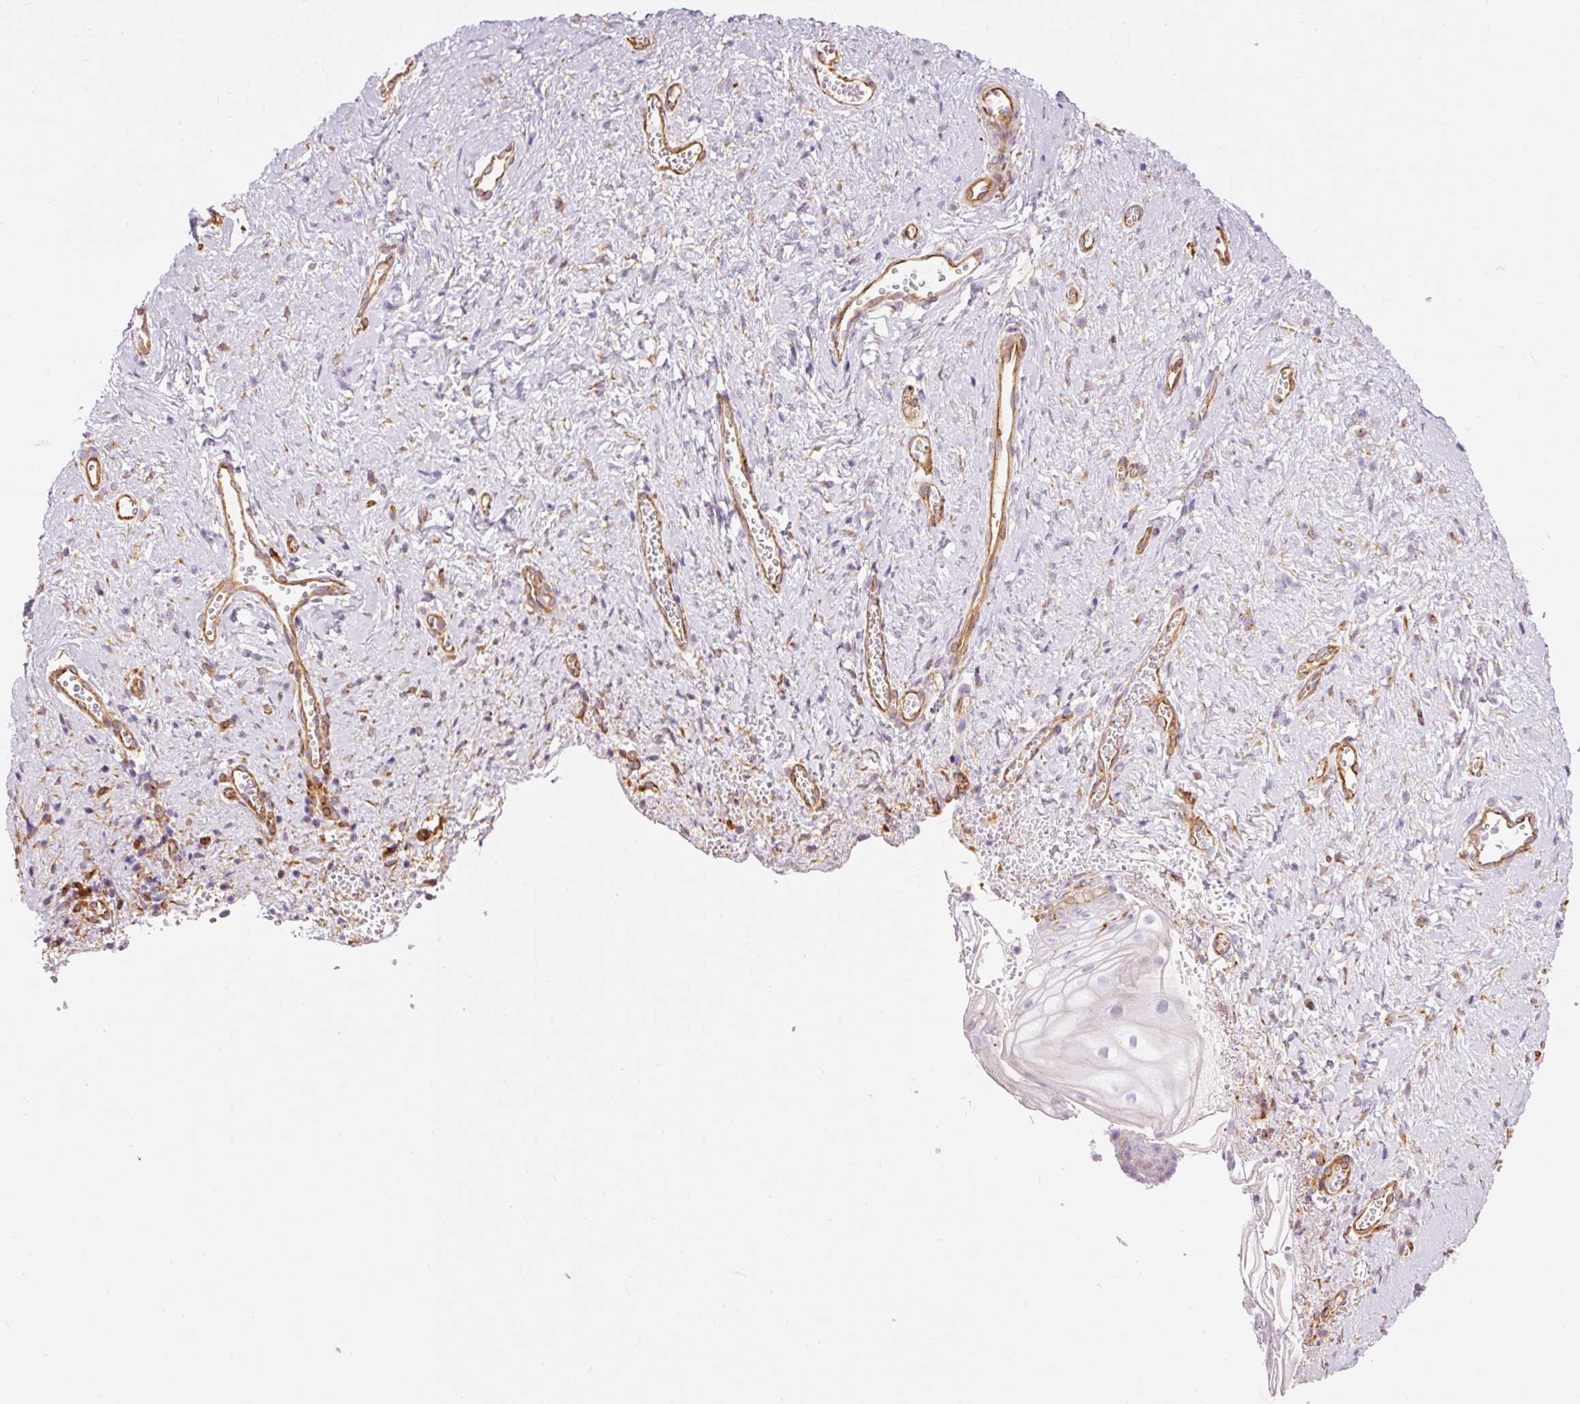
{"staining": {"intensity": "negative", "quantity": "none", "location": "none"}, "tissue": "vagina", "cell_type": "Squamous epithelial cells", "image_type": "normal", "snomed": [{"axis": "morphology", "description": "Normal tissue, NOS"}, {"axis": "topography", "description": "Vagina"}], "caption": "The photomicrograph exhibits no staining of squamous epithelial cells in normal vagina.", "gene": "ENSG00000249624", "patient": {"sex": "female", "age": 56}}